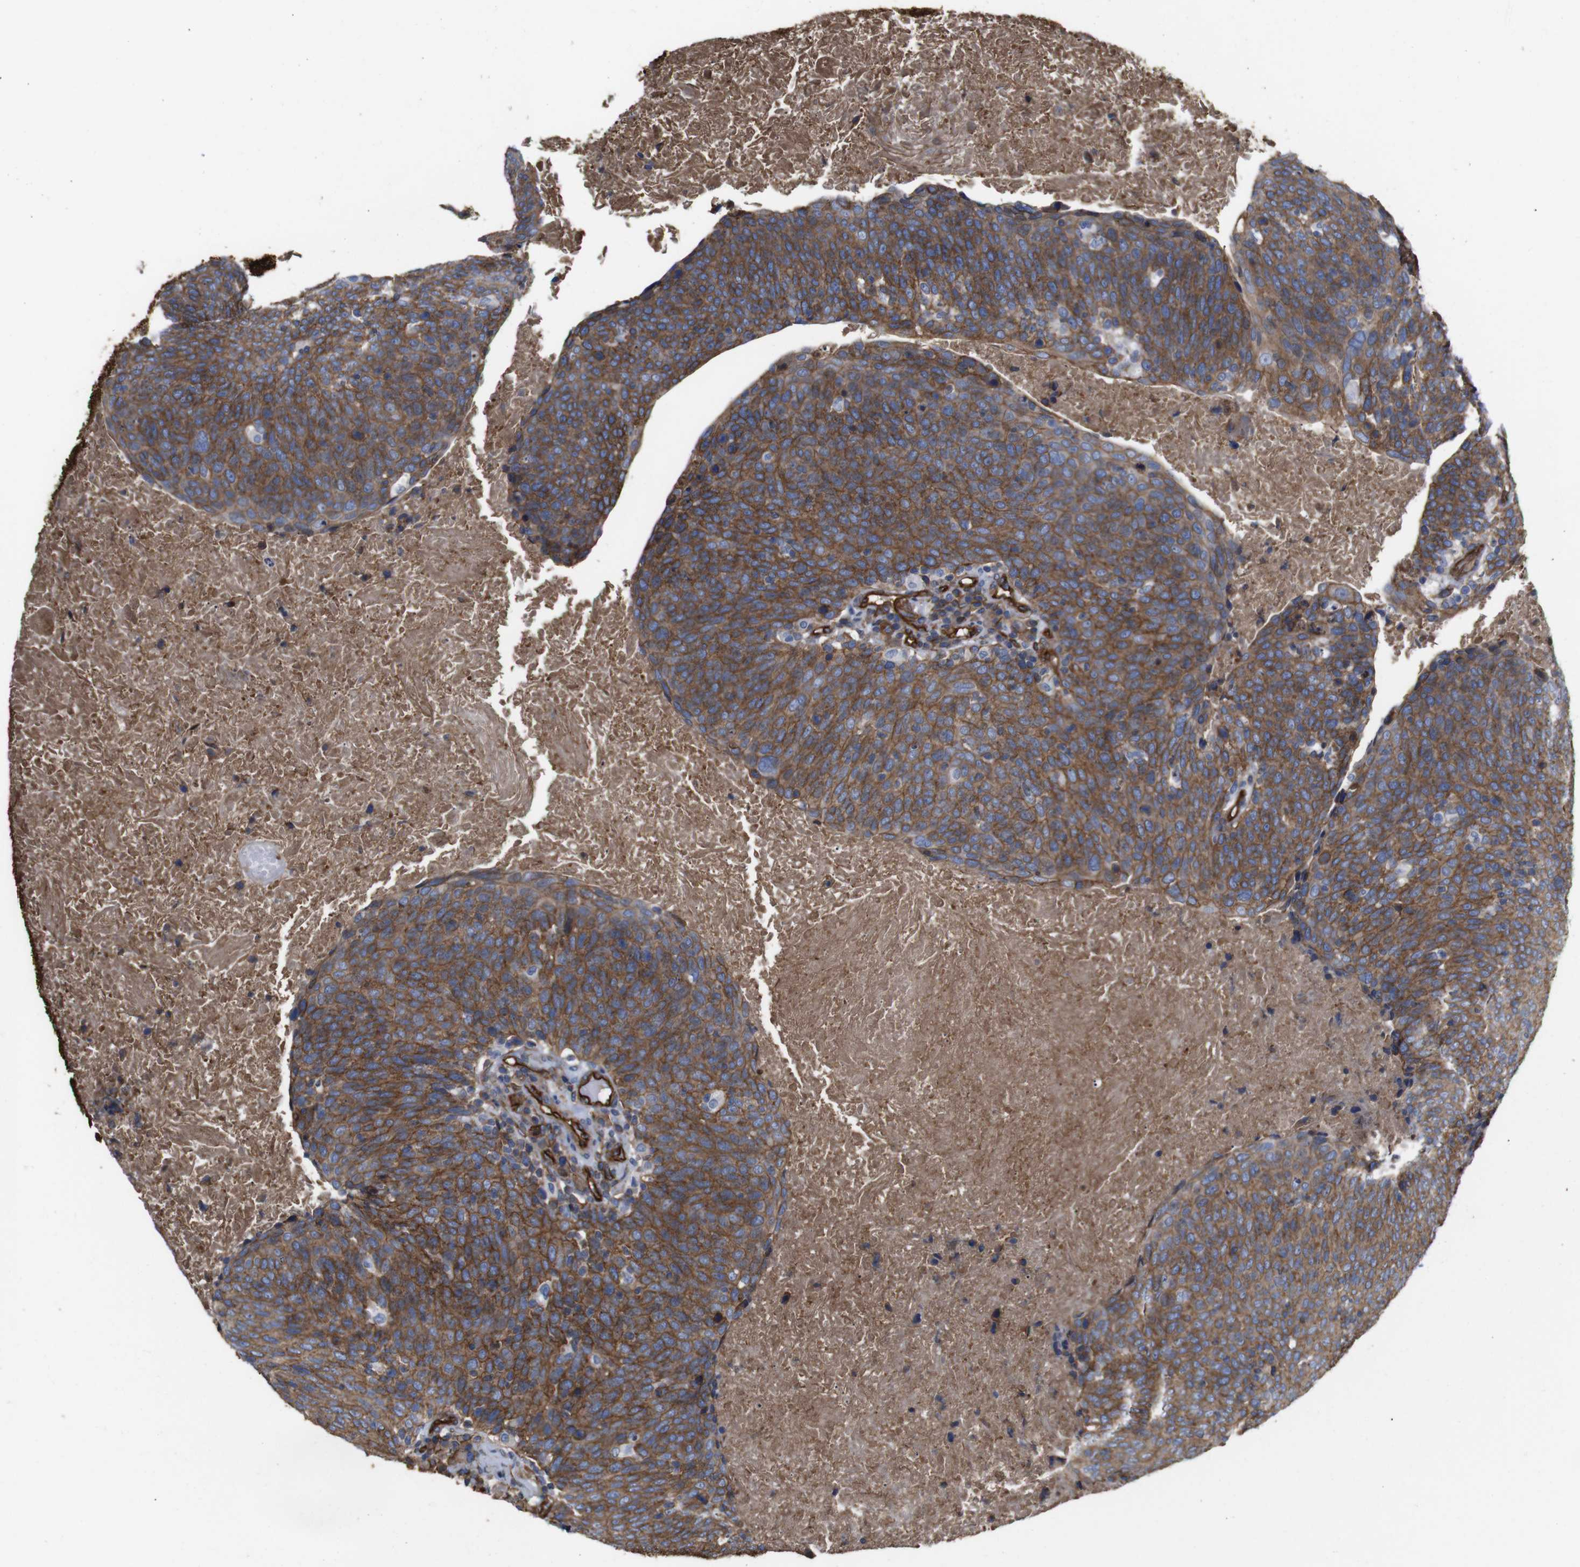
{"staining": {"intensity": "moderate", "quantity": ">75%", "location": "cytoplasmic/membranous"}, "tissue": "head and neck cancer", "cell_type": "Tumor cells", "image_type": "cancer", "snomed": [{"axis": "morphology", "description": "Squamous cell carcinoma, NOS"}, {"axis": "morphology", "description": "Squamous cell carcinoma, metastatic, NOS"}, {"axis": "topography", "description": "Lymph node"}, {"axis": "topography", "description": "Head-Neck"}], "caption": "A brown stain shows moderate cytoplasmic/membranous staining of a protein in head and neck cancer (squamous cell carcinoma) tumor cells. (IHC, brightfield microscopy, high magnification).", "gene": "SPTBN1", "patient": {"sex": "male", "age": 62}}